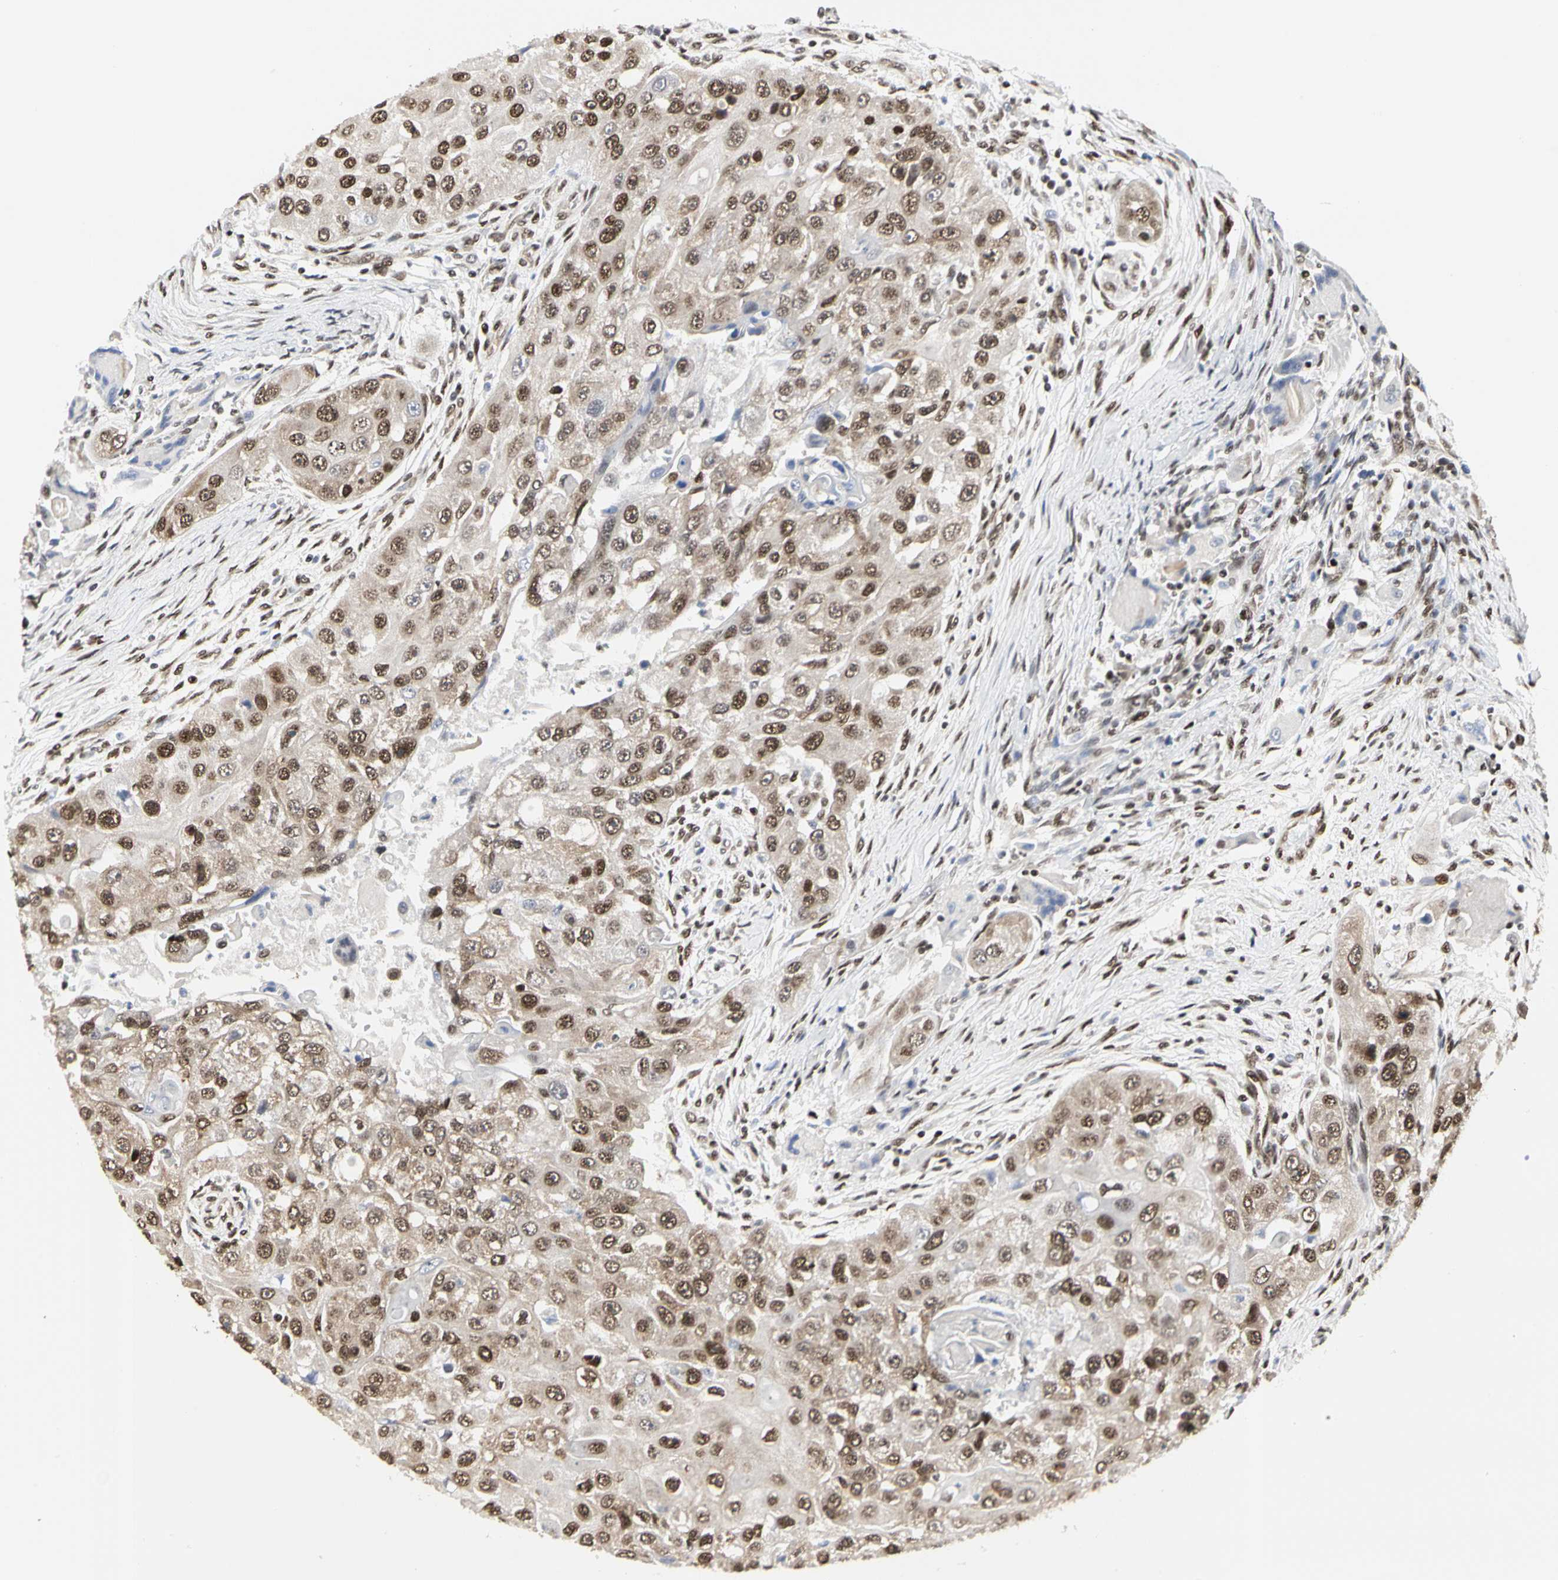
{"staining": {"intensity": "moderate", "quantity": ">75%", "location": "nuclear"}, "tissue": "head and neck cancer", "cell_type": "Tumor cells", "image_type": "cancer", "snomed": [{"axis": "morphology", "description": "Normal tissue, NOS"}, {"axis": "morphology", "description": "Squamous cell carcinoma, NOS"}, {"axis": "topography", "description": "Skeletal muscle"}, {"axis": "topography", "description": "Head-Neck"}], "caption": "Immunohistochemistry (IHC) staining of head and neck cancer, which displays medium levels of moderate nuclear positivity in about >75% of tumor cells indicating moderate nuclear protein staining. The staining was performed using DAB (brown) for protein detection and nuclei were counterstained in hematoxylin (blue).", "gene": "PRMT3", "patient": {"sex": "male", "age": 51}}